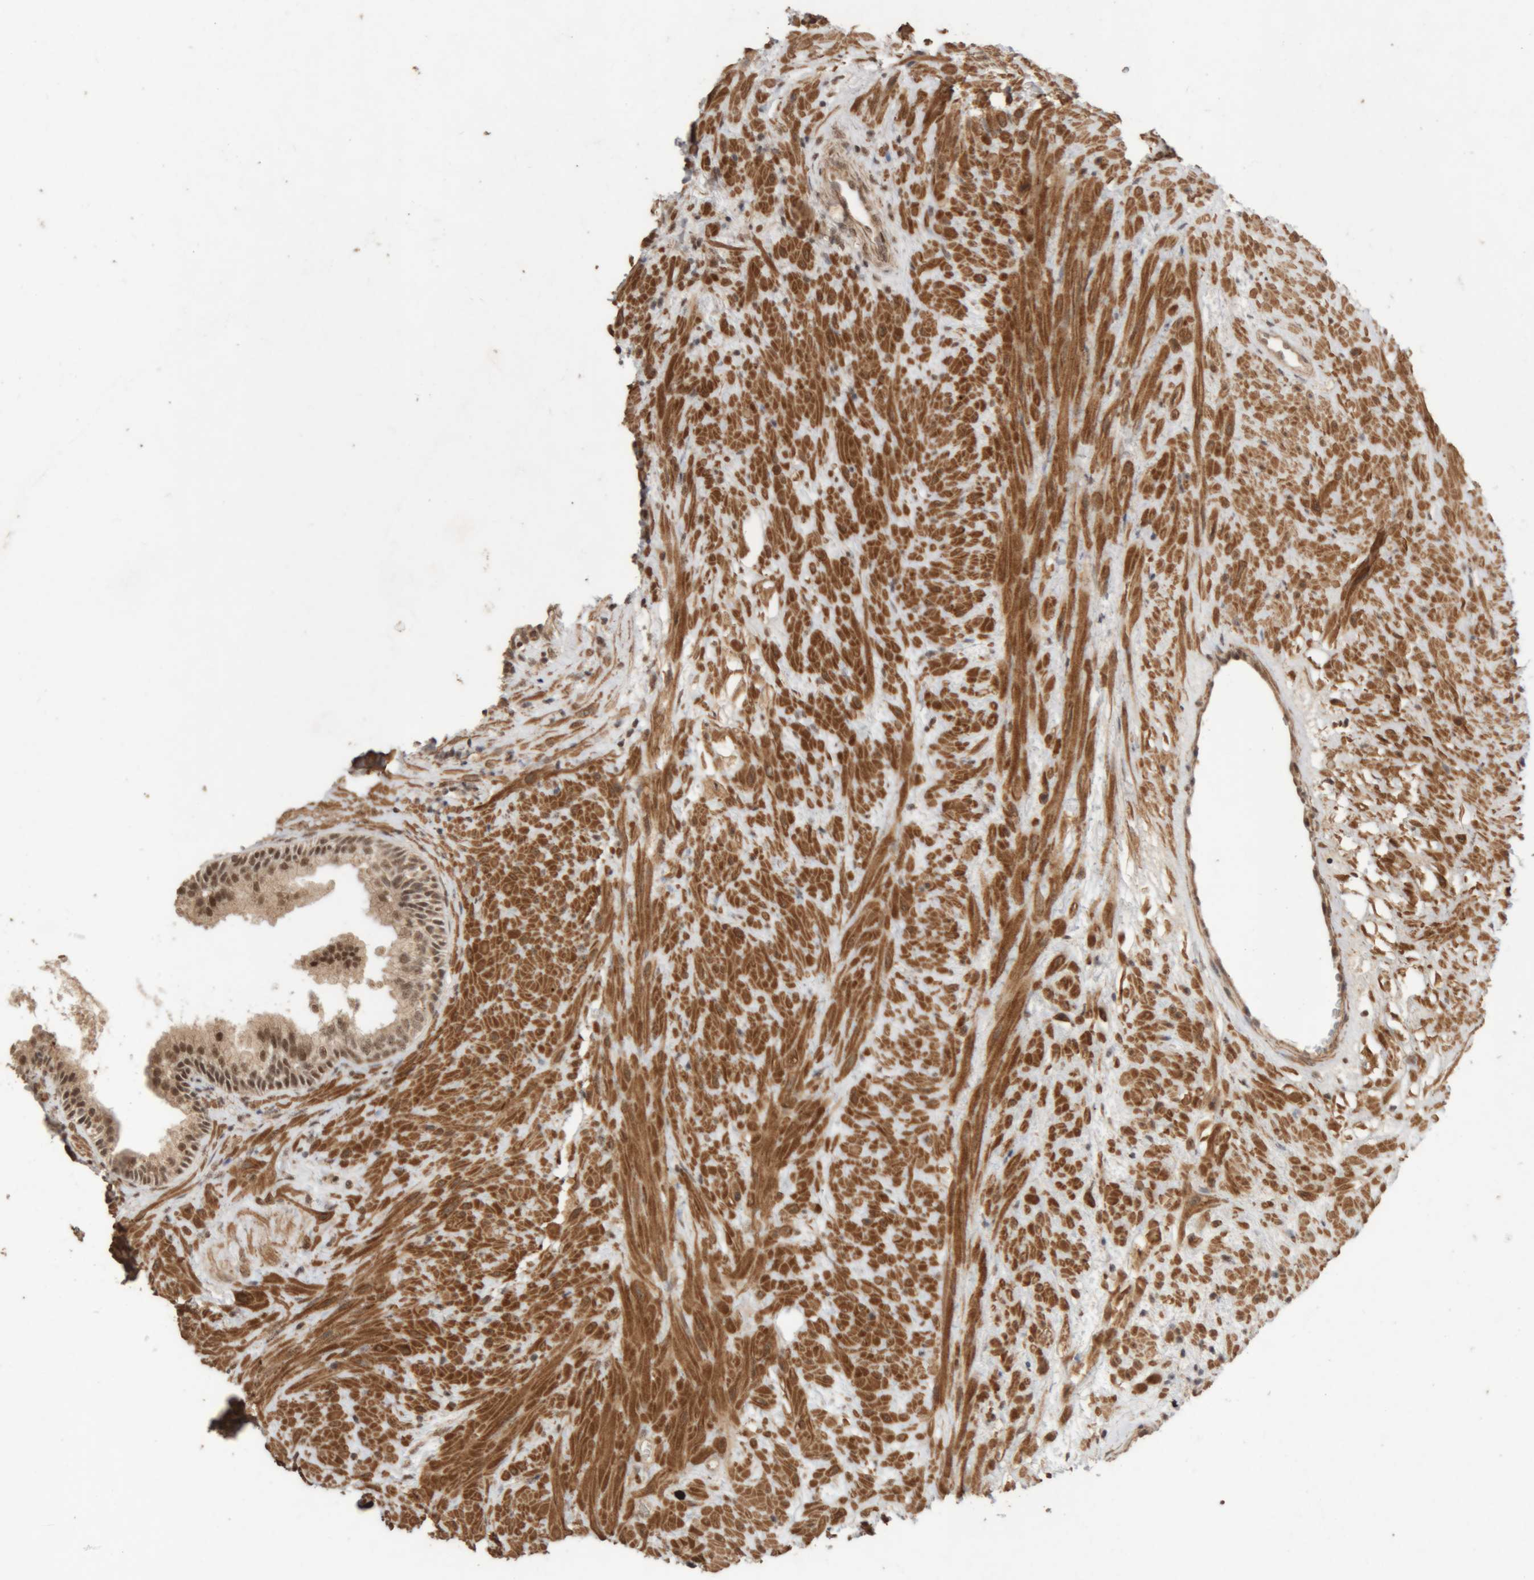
{"staining": {"intensity": "moderate", "quantity": ">75%", "location": "cytoplasmic/membranous,nuclear"}, "tissue": "prostate", "cell_type": "Glandular cells", "image_type": "normal", "snomed": [{"axis": "morphology", "description": "Normal tissue, NOS"}, {"axis": "topography", "description": "Prostate"}], "caption": "An image of human prostate stained for a protein exhibits moderate cytoplasmic/membranous,nuclear brown staining in glandular cells. Nuclei are stained in blue.", "gene": "KEAP1", "patient": {"sex": "male", "age": 76}}